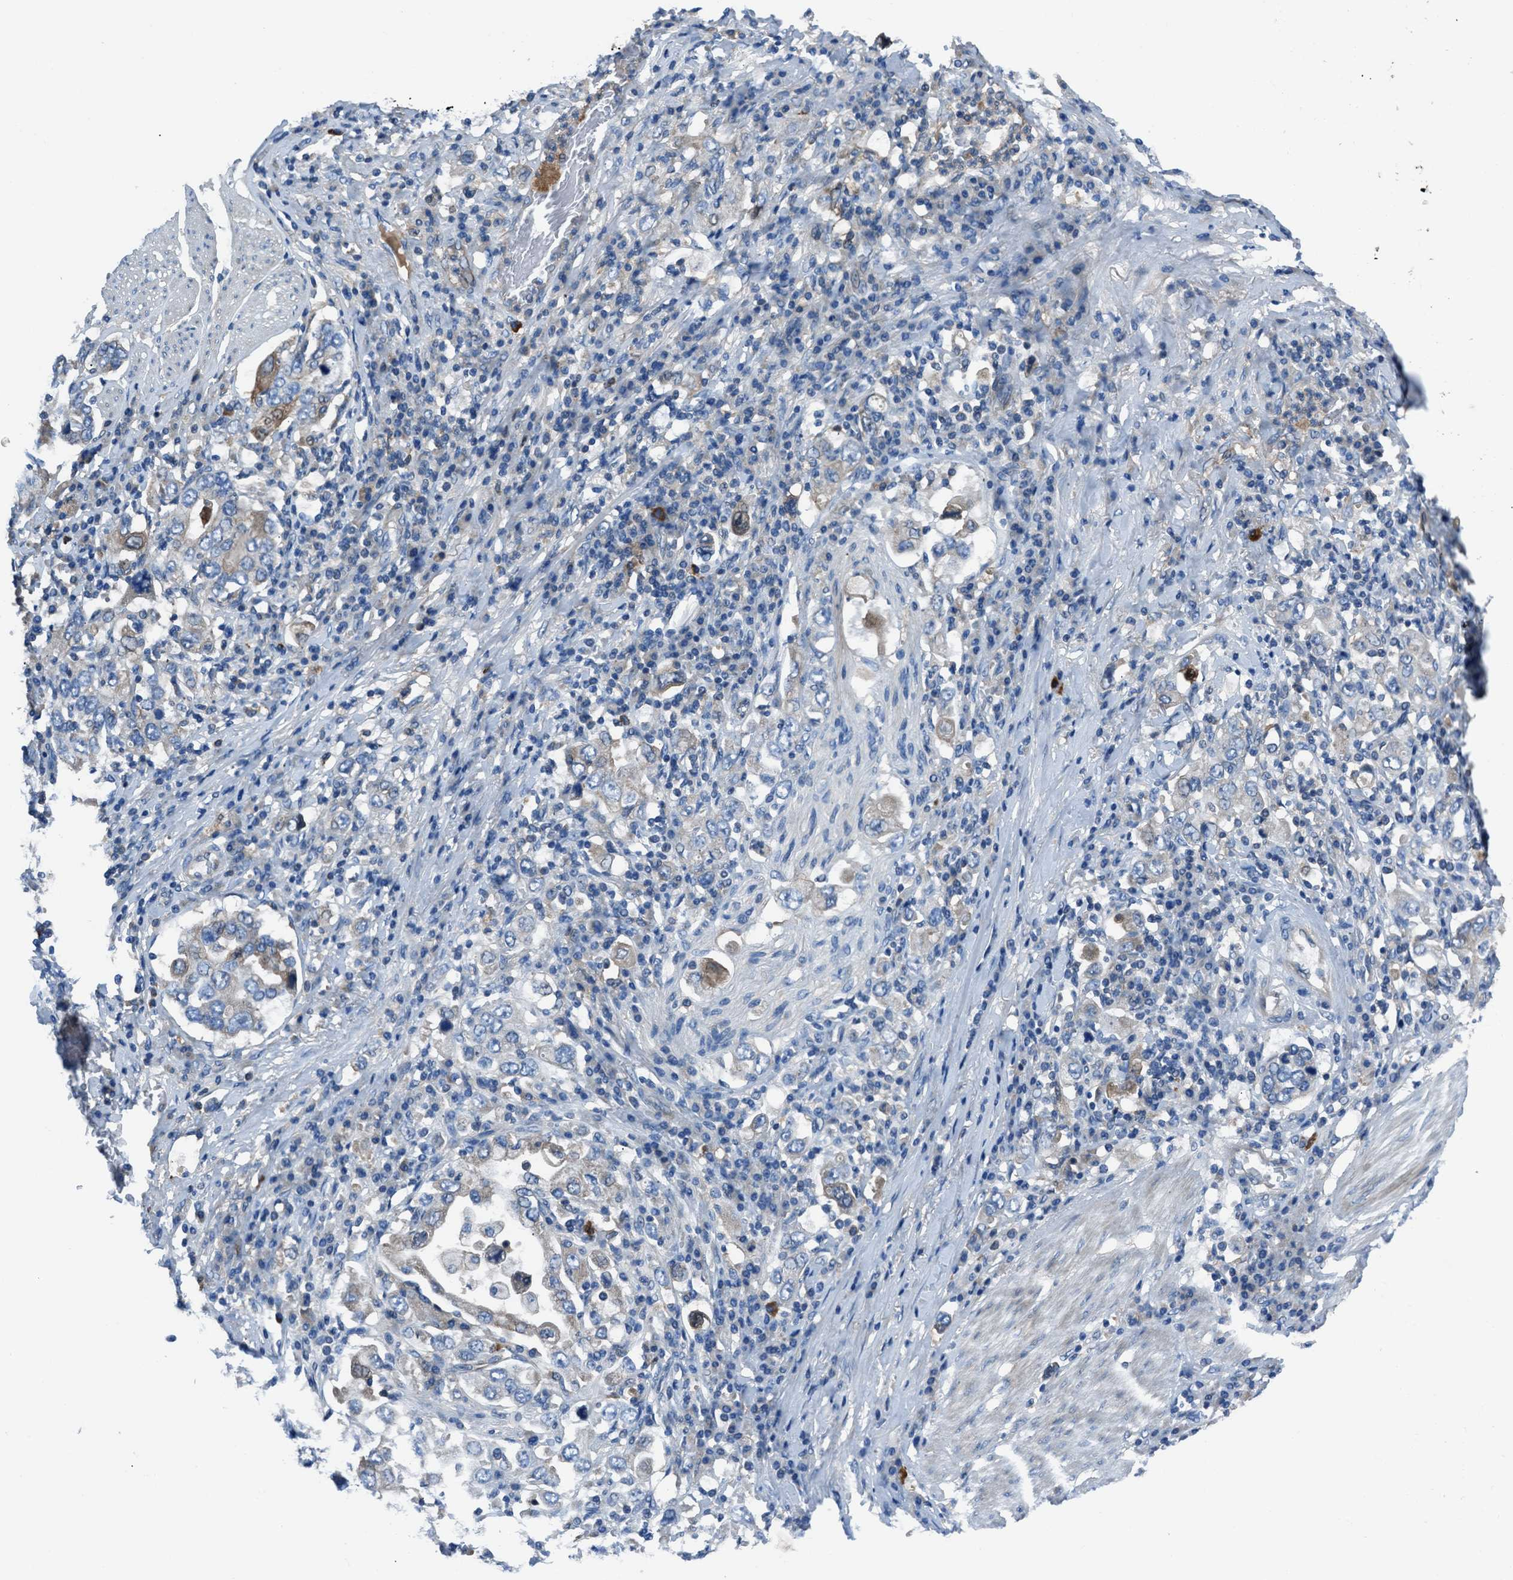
{"staining": {"intensity": "negative", "quantity": "none", "location": "none"}, "tissue": "stomach cancer", "cell_type": "Tumor cells", "image_type": "cancer", "snomed": [{"axis": "morphology", "description": "Adenocarcinoma, NOS"}, {"axis": "topography", "description": "Stomach, upper"}], "caption": "DAB immunohistochemical staining of adenocarcinoma (stomach) demonstrates no significant positivity in tumor cells.", "gene": "SLC38A6", "patient": {"sex": "male", "age": 62}}